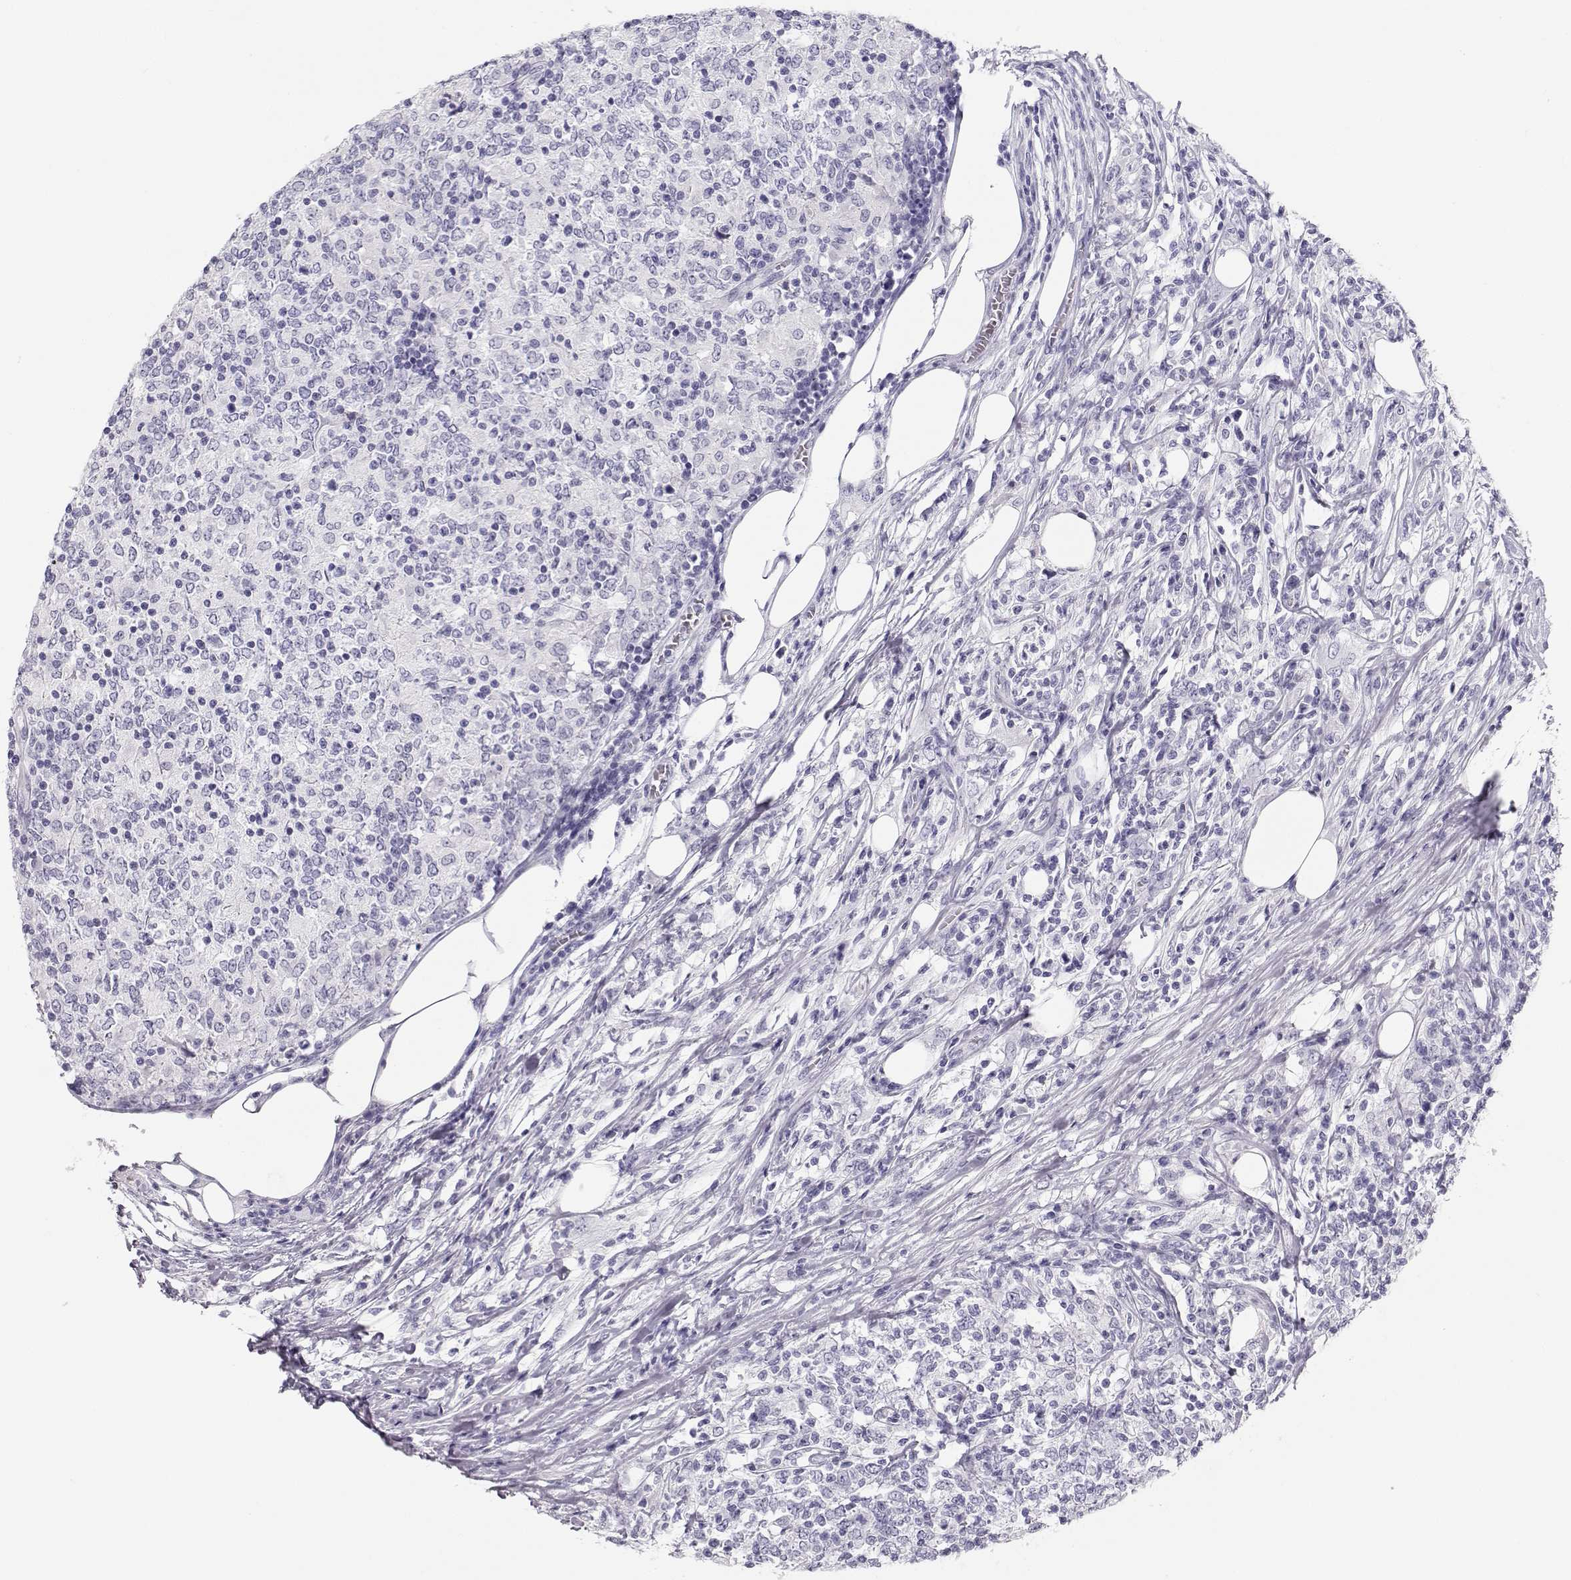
{"staining": {"intensity": "negative", "quantity": "none", "location": "none"}, "tissue": "lymphoma", "cell_type": "Tumor cells", "image_type": "cancer", "snomed": [{"axis": "morphology", "description": "Malignant lymphoma, non-Hodgkin's type, High grade"}, {"axis": "topography", "description": "Lymph node"}], "caption": "Immunohistochemical staining of malignant lymphoma, non-Hodgkin's type (high-grade) exhibits no significant staining in tumor cells.", "gene": "MAGEC1", "patient": {"sex": "female", "age": 84}}